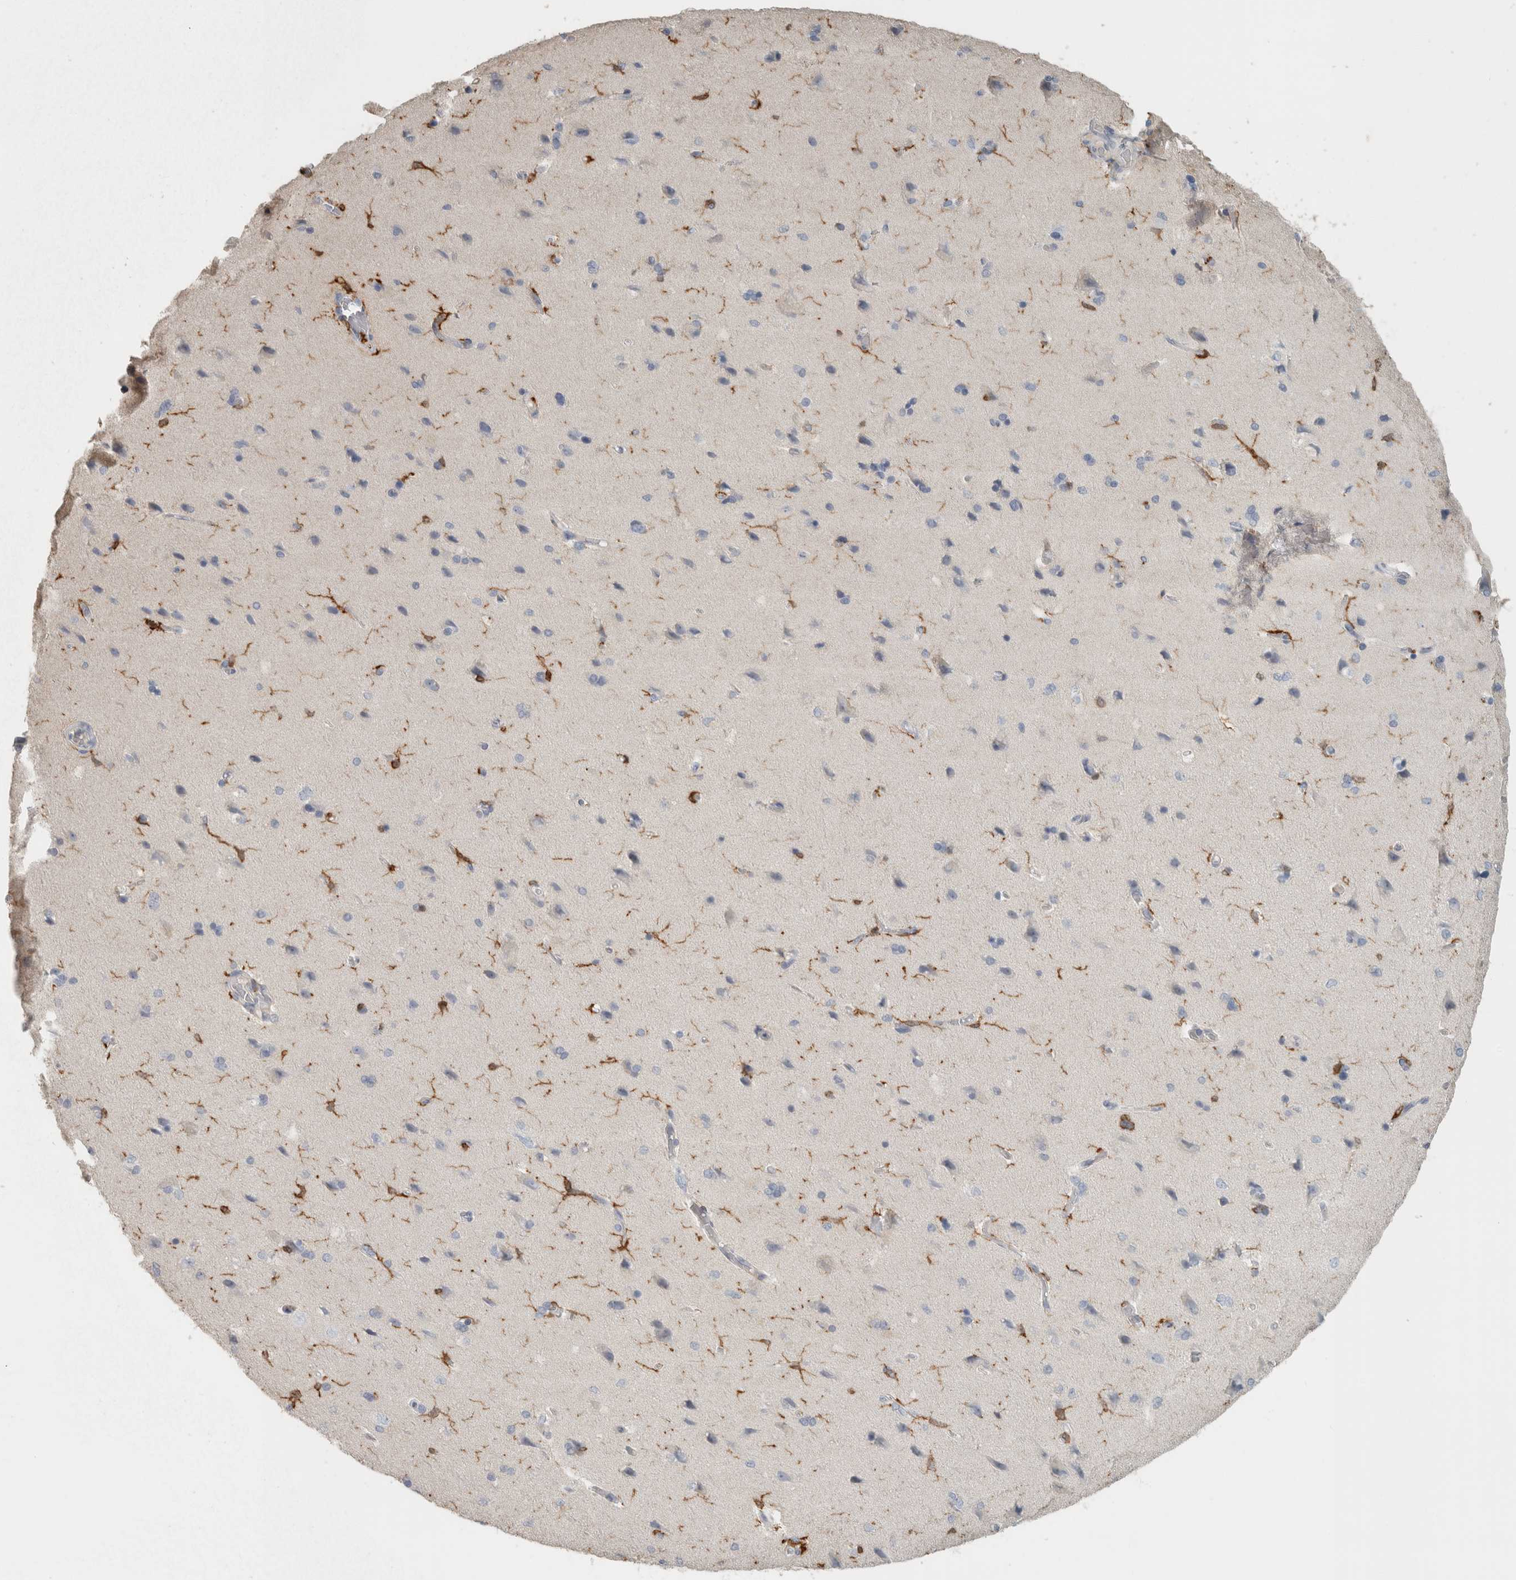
{"staining": {"intensity": "negative", "quantity": "none", "location": "none"}, "tissue": "cerebral cortex", "cell_type": "Endothelial cells", "image_type": "normal", "snomed": [{"axis": "morphology", "description": "Normal tissue, NOS"}, {"axis": "topography", "description": "Cerebral cortex"}], "caption": "This is a photomicrograph of immunohistochemistry staining of normal cerebral cortex, which shows no positivity in endothelial cells. (DAB immunohistochemistry (IHC), high magnification).", "gene": "SCIN", "patient": {"sex": "male", "age": 62}}